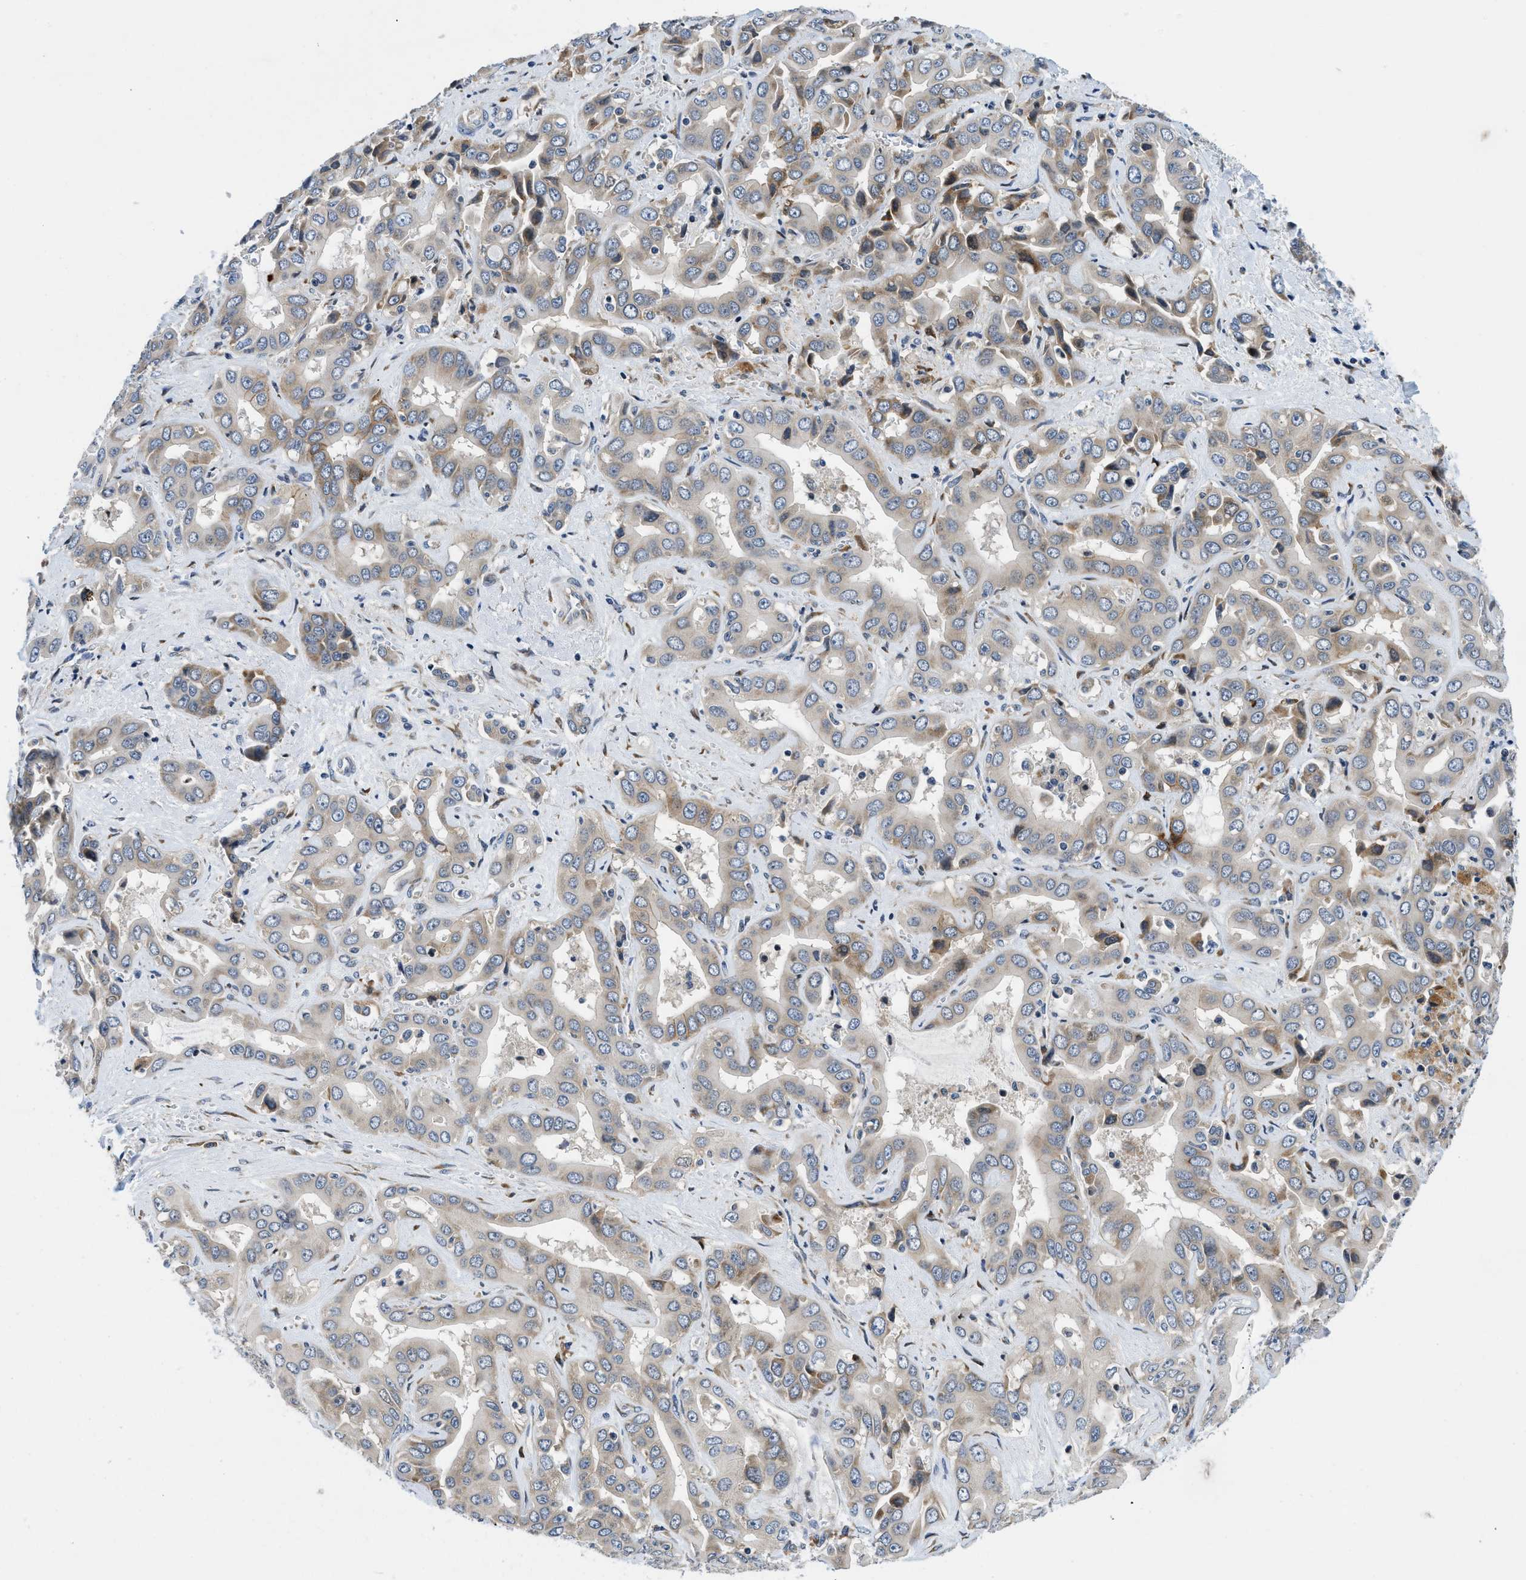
{"staining": {"intensity": "weak", "quantity": "25%-75%", "location": "cytoplasmic/membranous"}, "tissue": "liver cancer", "cell_type": "Tumor cells", "image_type": "cancer", "snomed": [{"axis": "morphology", "description": "Cholangiocarcinoma"}, {"axis": "topography", "description": "Liver"}], "caption": "This photomicrograph reveals immunohistochemistry (IHC) staining of cholangiocarcinoma (liver), with low weak cytoplasmic/membranous staining in about 25%-75% of tumor cells.", "gene": "IKBKE", "patient": {"sex": "female", "age": 52}}